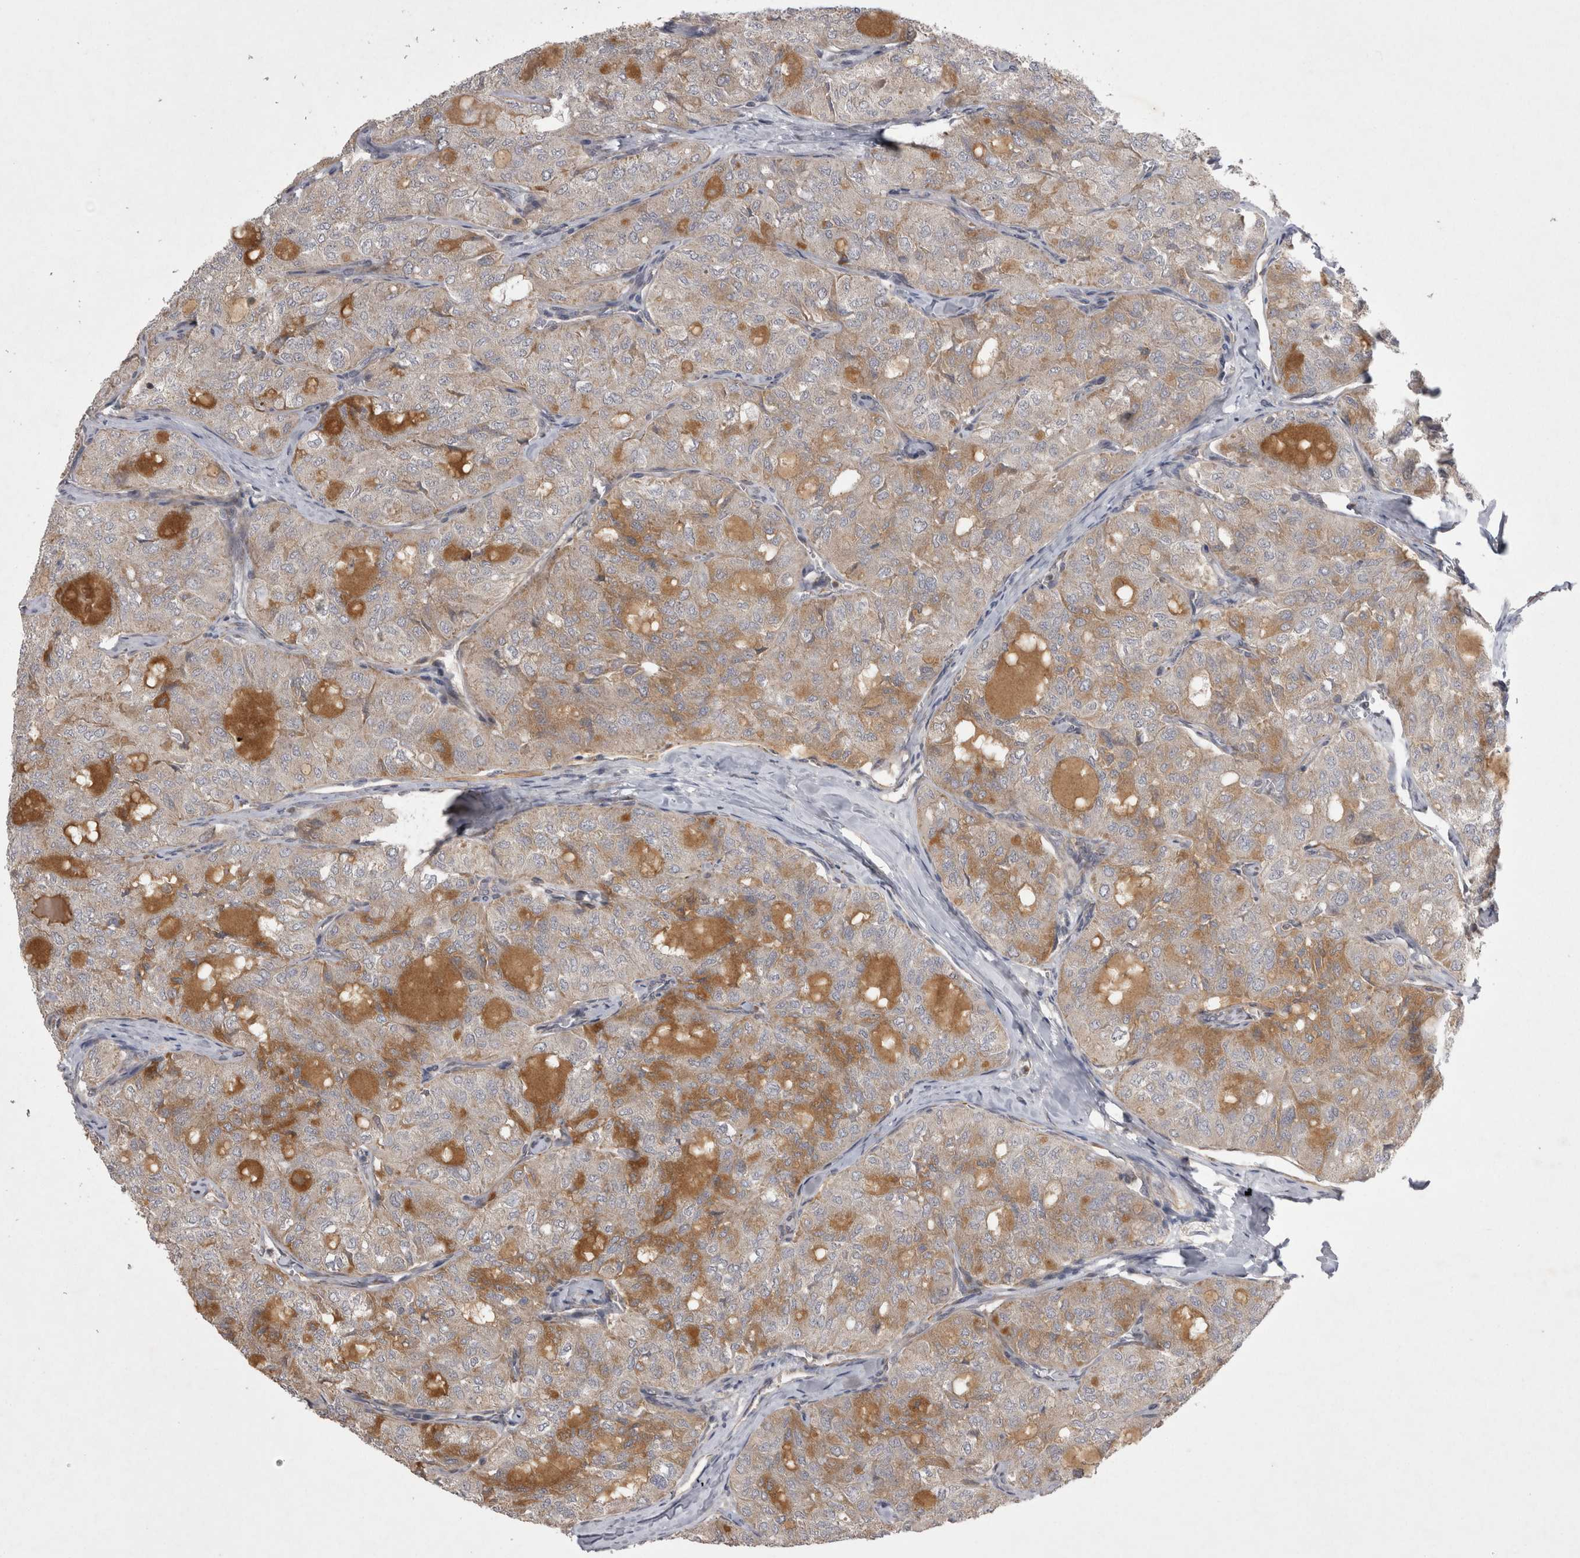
{"staining": {"intensity": "weak", "quantity": "<25%", "location": "cytoplasmic/membranous"}, "tissue": "thyroid cancer", "cell_type": "Tumor cells", "image_type": "cancer", "snomed": [{"axis": "morphology", "description": "Follicular adenoma carcinoma, NOS"}, {"axis": "topography", "description": "Thyroid gland"}], "caption": "A high-resolution photomicrograph shows immunohistochemistry (IHC) staining of thyroid cancer, which displays no significant expression in tumor cells.", "gene": "TSPOAP1", "patient": {"sex": "male", "age": 75}}